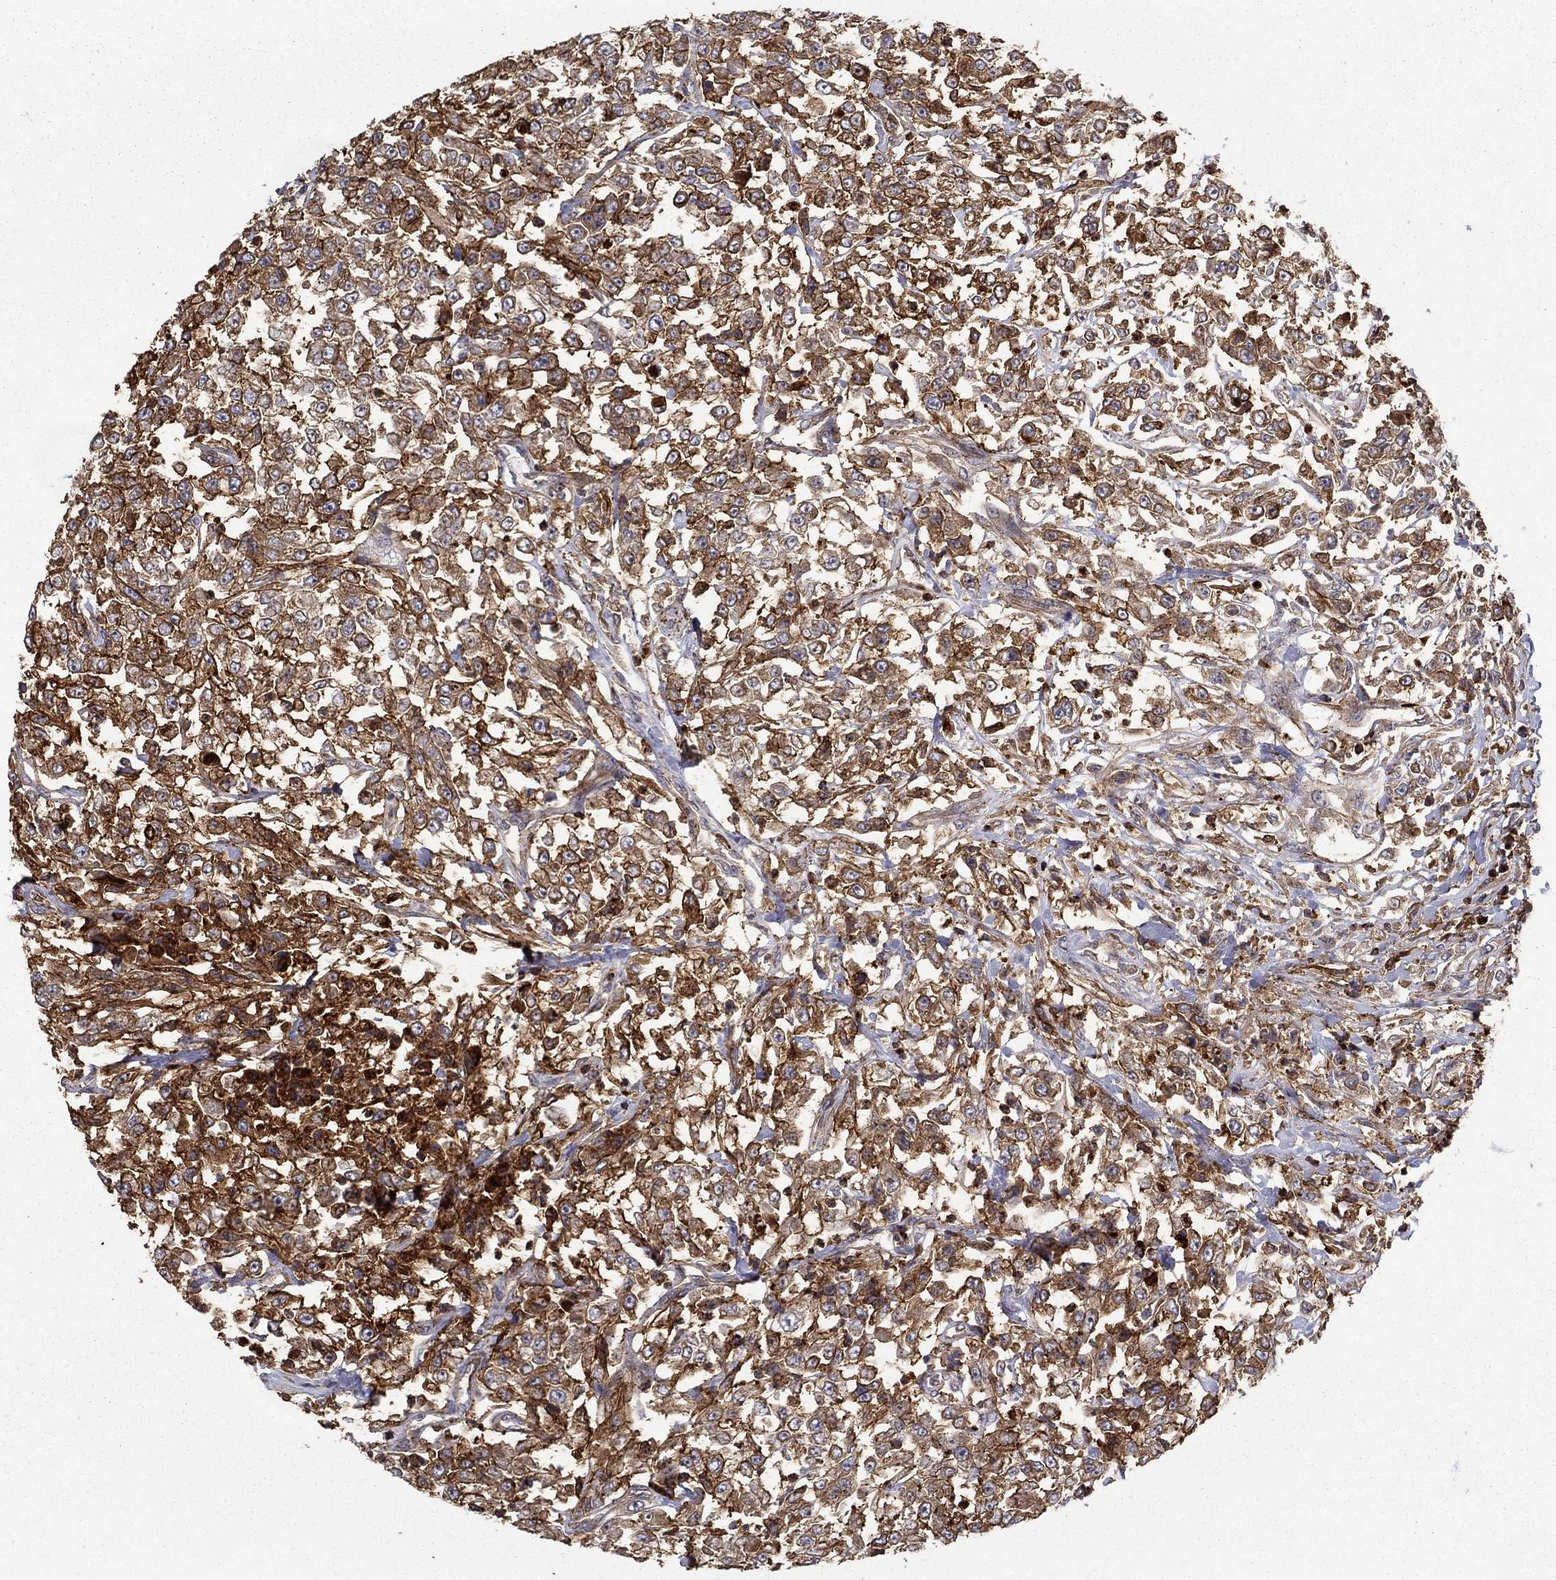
{"staining": {"intensity": "strong", "quantity": "25%-75%", "location": "cytoplasmic/membranous"}, "tissue": "urothelial cancer", "cell_type": "Tumor cells", "image_type": "cancer", "snomed": [{"axis": "morphology", "description": "Urothelial carcinoma, High grade"}, {"axis": "topography", "description": "Urinary bladder"}], "caption": "High-grade urothelial carcinoma tissue shows strong cytoplasmic/membranous expression in about 25%-75% of tumor cells, visualized by immunohistochemistry. The protein is stained brown, and the nuclei are stained in blue (DAB (3,3'-diaminobenzidine) IHC with brightfield microscopy, high magnification).", "gene": "ADM", "patient": {"sex": "male", "age": 46}}